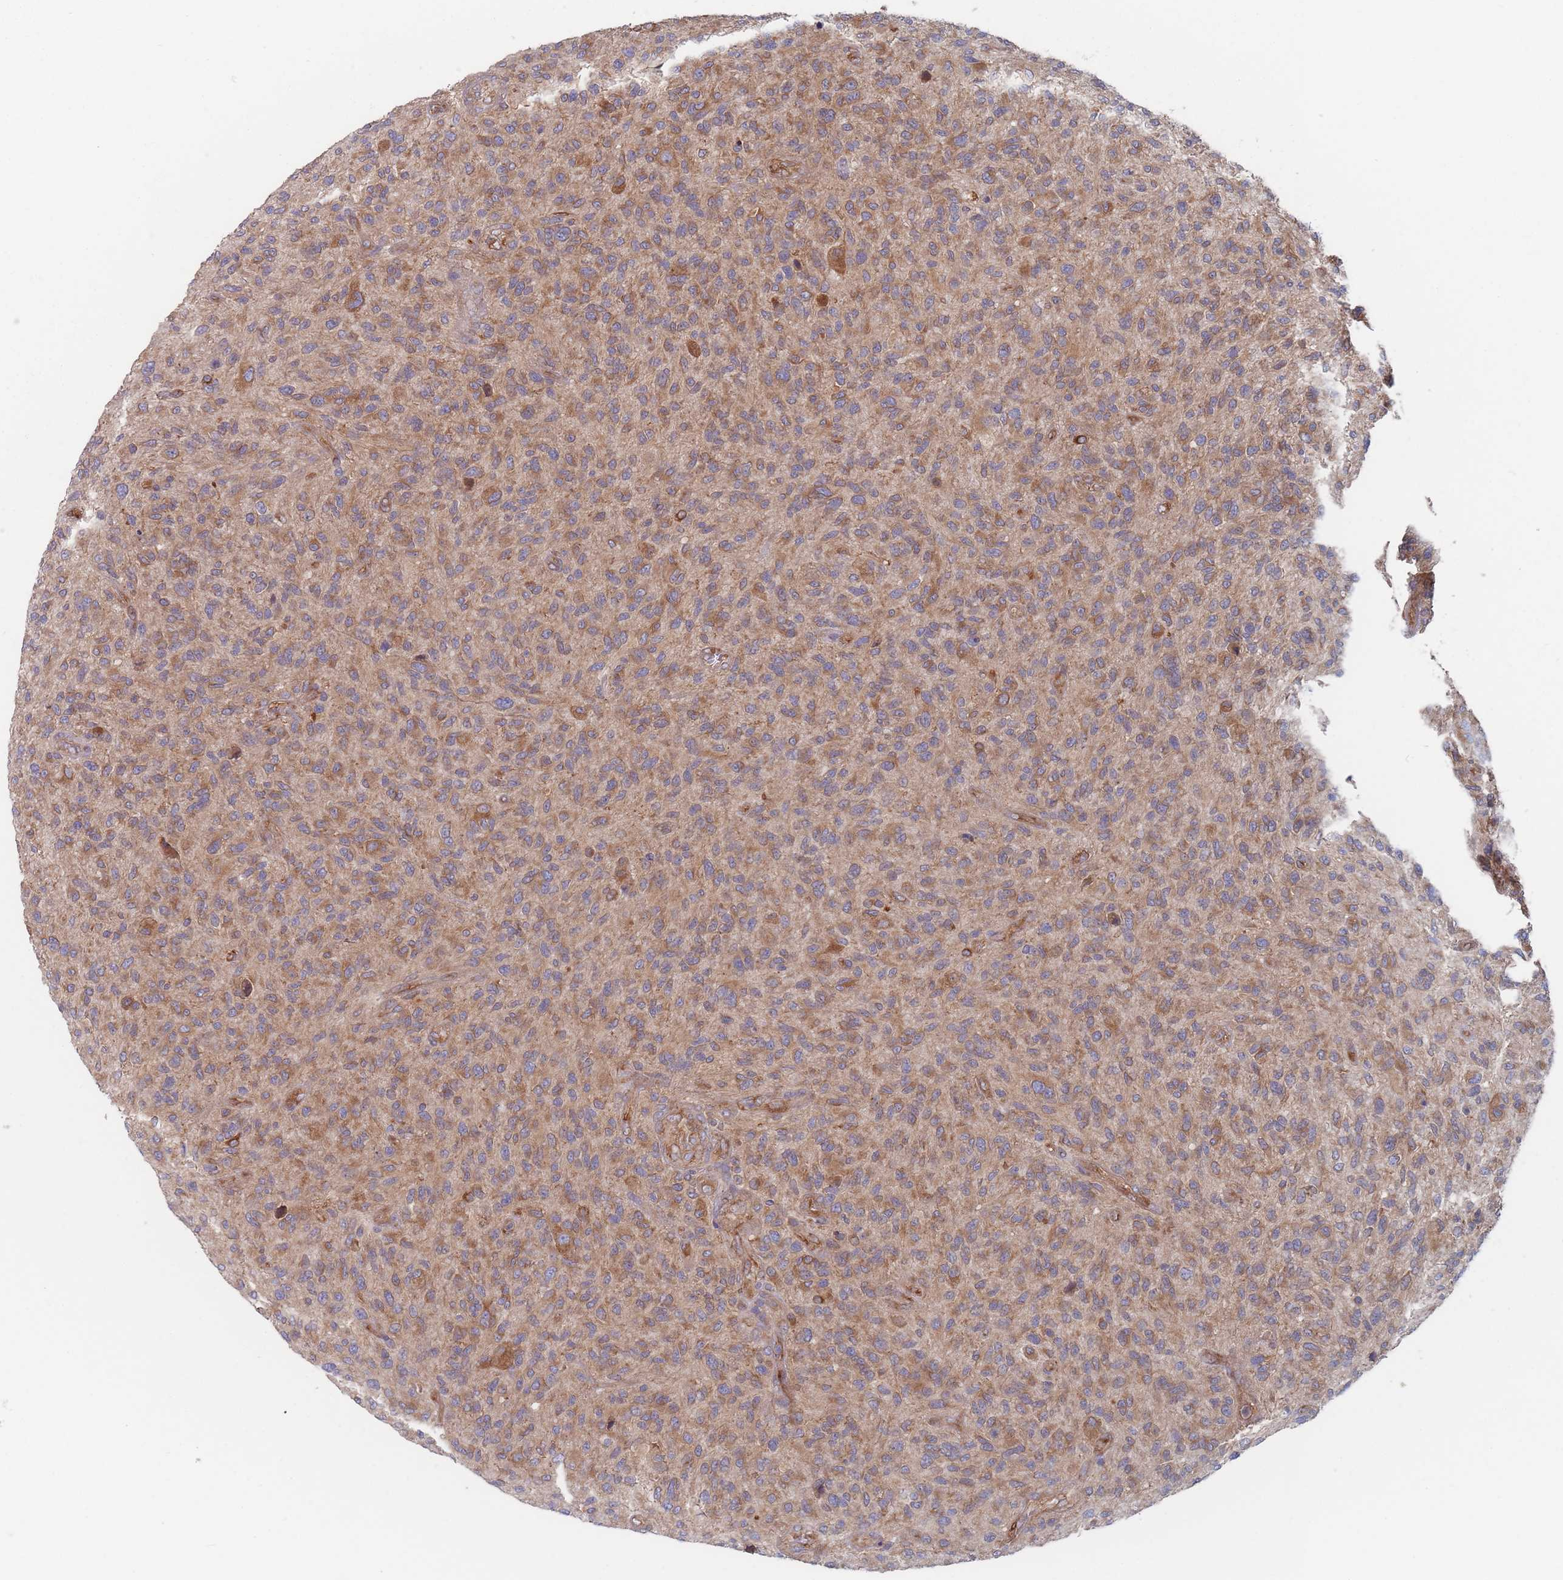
{"staining": {"intensity": "moderate", "quantity": ">75%", "location": "cytoplasmic/membranous"}, "tissue": "glioma", "cell_type": "Tumor cells", "image_type": "cancer", "snomed": [{"axis": "morphology", "description": "Glioma, malignant, High grade"}, {"axis": "topography", "description": "Brain"}], "caption": "The micrograph demonstrates immunohistochemical staining of high-grade glioma (malignant). There is moderate cytoplasmic/membranous staining is present in approximately >75% of tumor cells. (IHC, brightfield microscopy, high magnification).", "gene": "KDSR", "patient": {"sex": "male", "age": 47}}